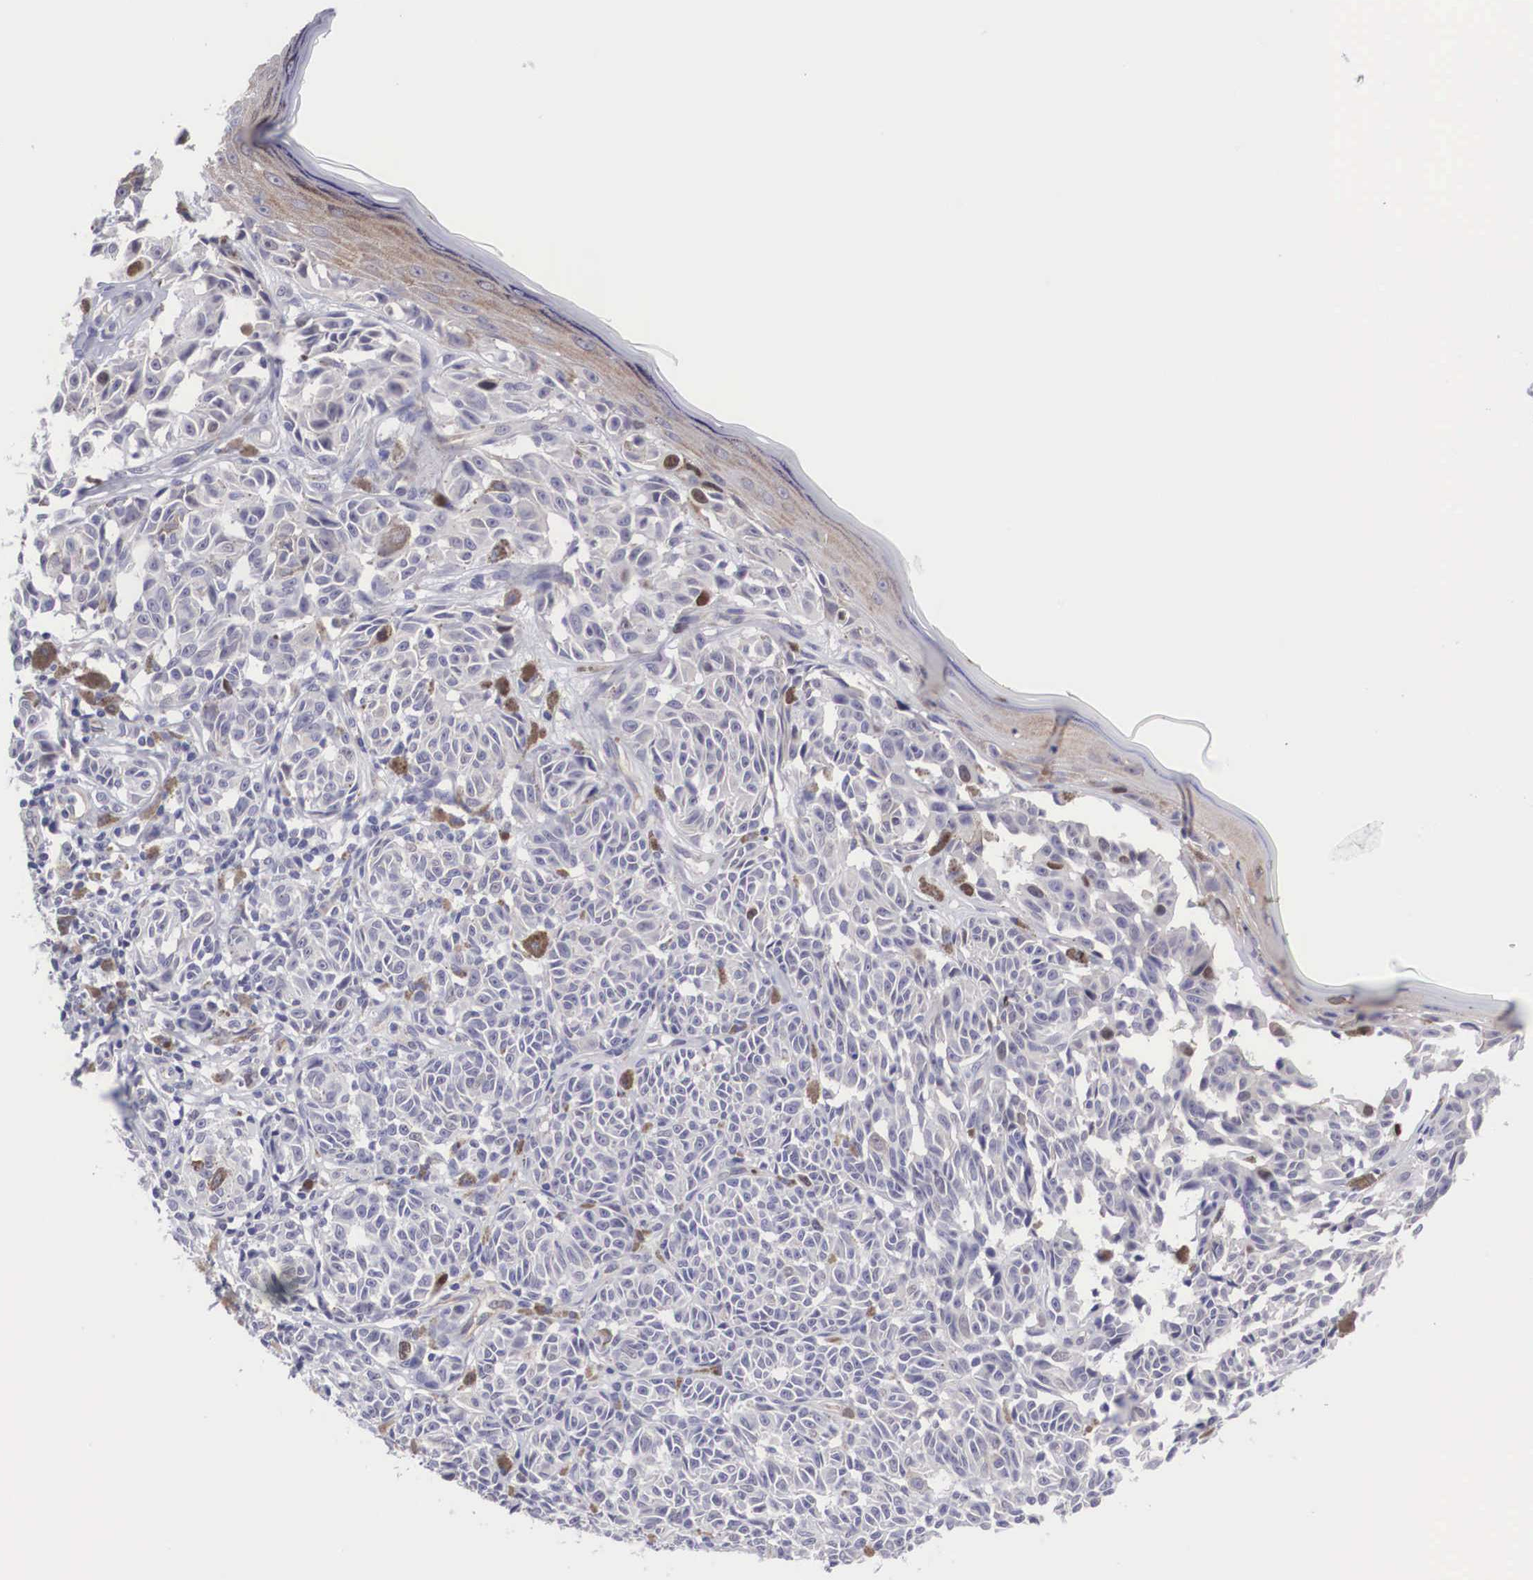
{"staining": {"intensity": "strong", "quantity": "<25%", "location": "nuclear"}, "tissue": "melanoma", "cell_type": "Tumor cells", "image_type": "cancer", "snomed": [{"axis": "morphology", "description": "Malignant melanoma, NOS"}, {"axis": "topography", "description": "Skin"}], "caption": "Immunohistochemistry (IHC) of human malignant melanoma reveals medium levels of strong nuclear staining in approximately <25% of tumor cells.", "gene": "MAST4", "patient": {"sex": "male", "age": 49}}